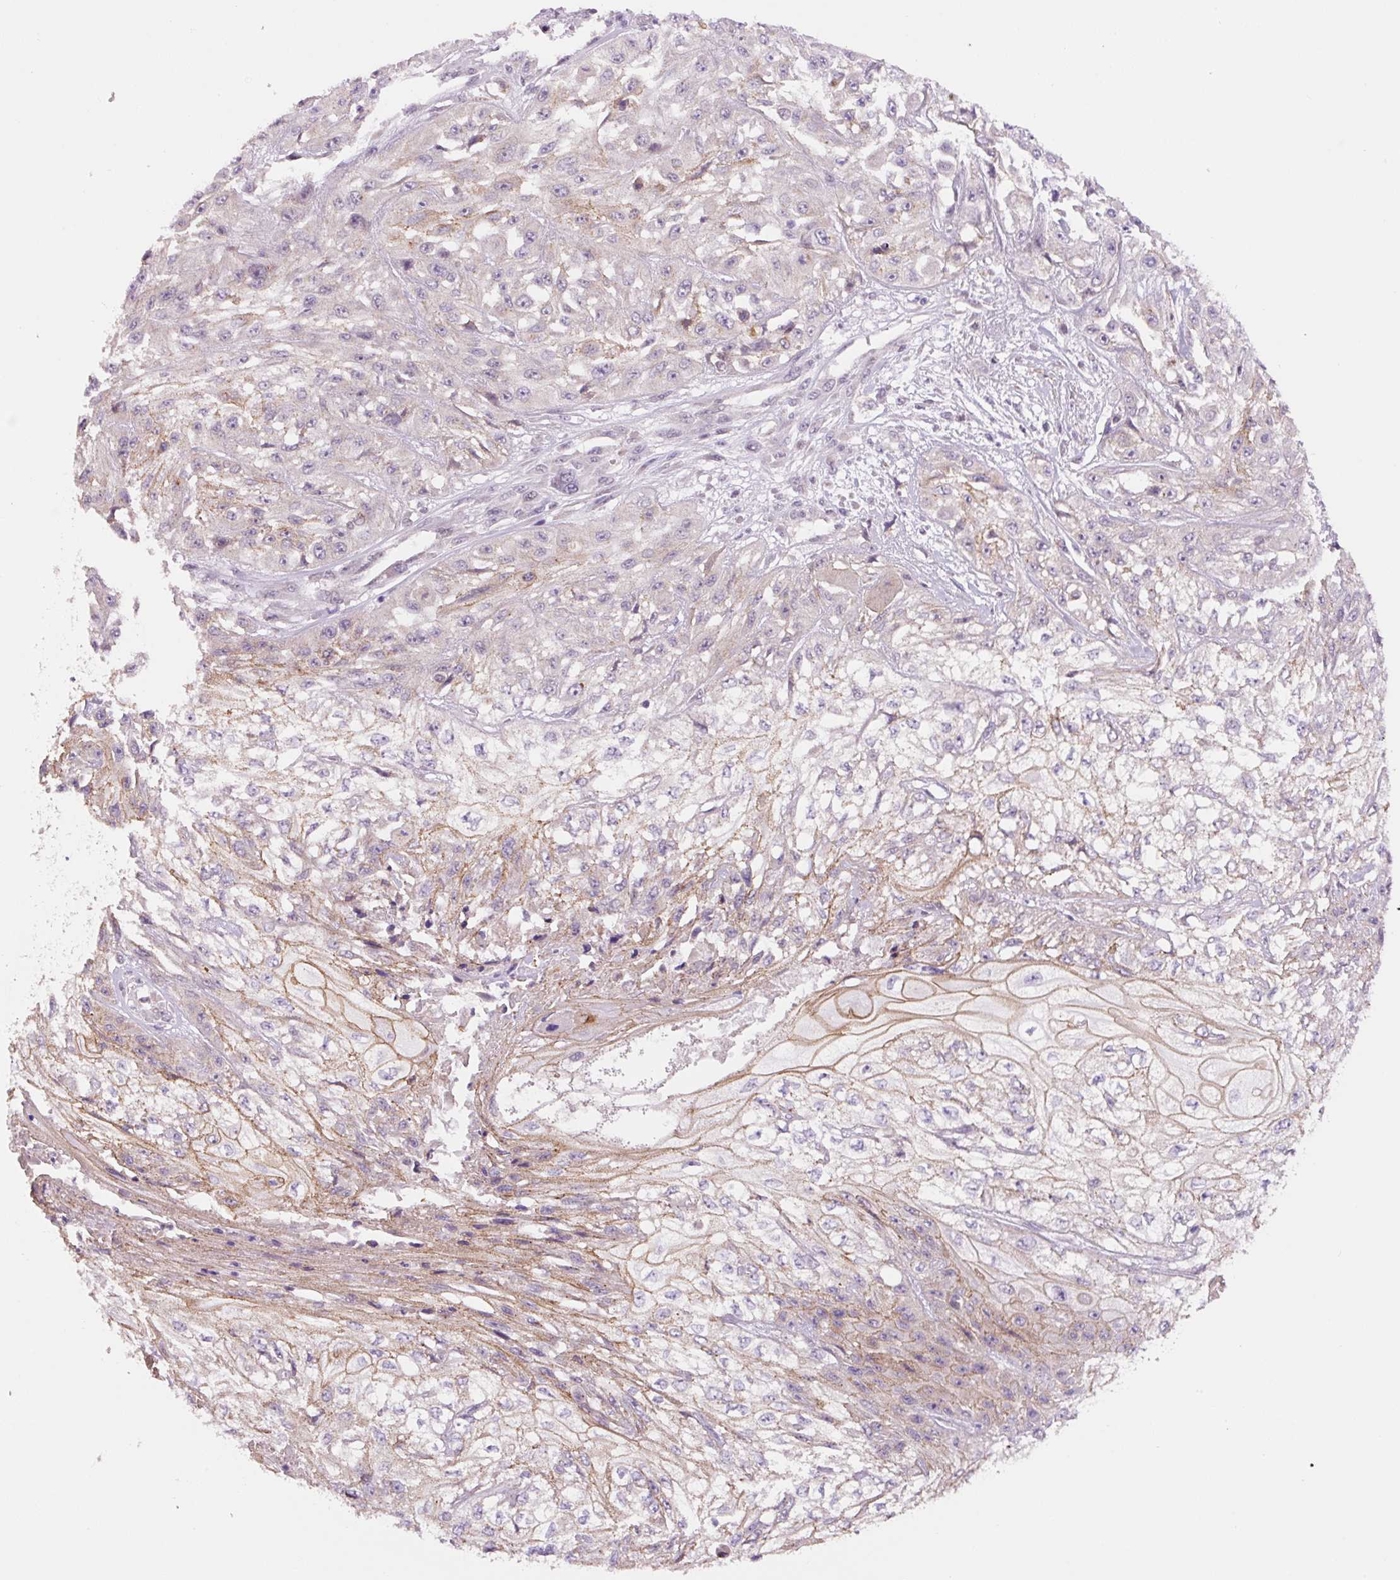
{"staining": {"intensity": "moderate", "quantity": "<25%", "location": "cytoplasmic/membranous"}, "tissue": "skin cancer", "cell_type": "Tumor cells", "image_type": "cancer", "snomed": [{"axis": "morphology", "description": "Squamous cell carcinoma, NOS"}, {"axis": "morphology", "description": "Squamous cell carcinoma, metastatic, NOS"}, {"axis": "topography", "description": "Skin"}, {"axis": "topography", "description": "Lymph node"}], "caption": "IHC of skin metastatic squamous cell carcinoma reveals low levels of moderate cytoplasmic/membranous positivity in approximately <25% of tumor cells.", "gene": "PCK2", "patient": {"sex": "male", "age": 75}}